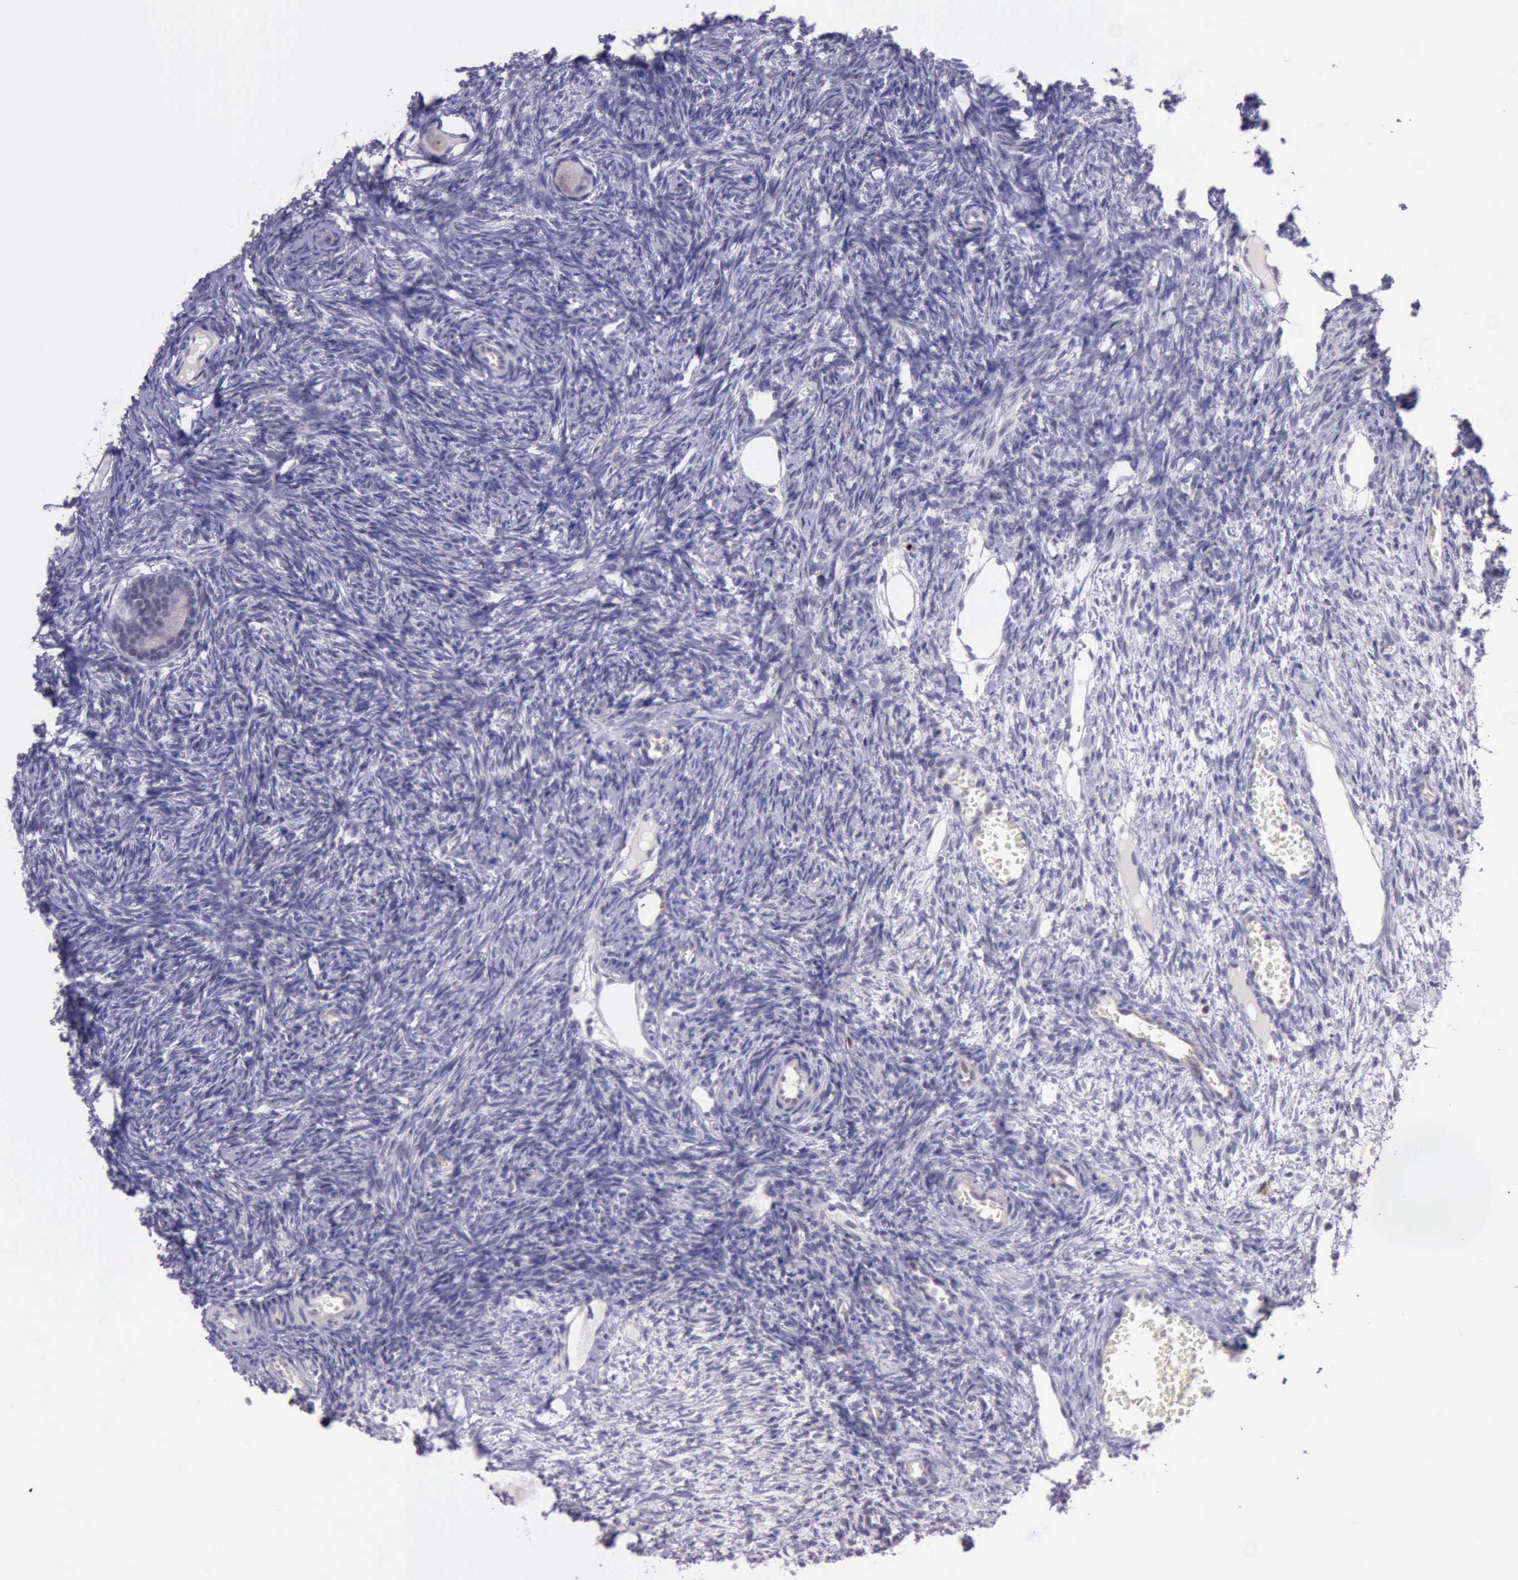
{"staining": {"intensity": "negative", "quantity": "none", "location": "none"}, "tissue": "ovary", "cell_type": "Follicle cells", "image_type": "normal", "snomed": [{"axis": "morphology", "description": "Normal tissue, NOS"}, {"axis": "topography", "description": "Ovary"}], "caption": "High power microscopy micrograph of an IHC photomicrograph of unremarkable ovary, revealing no significant expression in follicle cells.", "gene": "PARP1", "patient": {"sex": "female", "age": 27}}